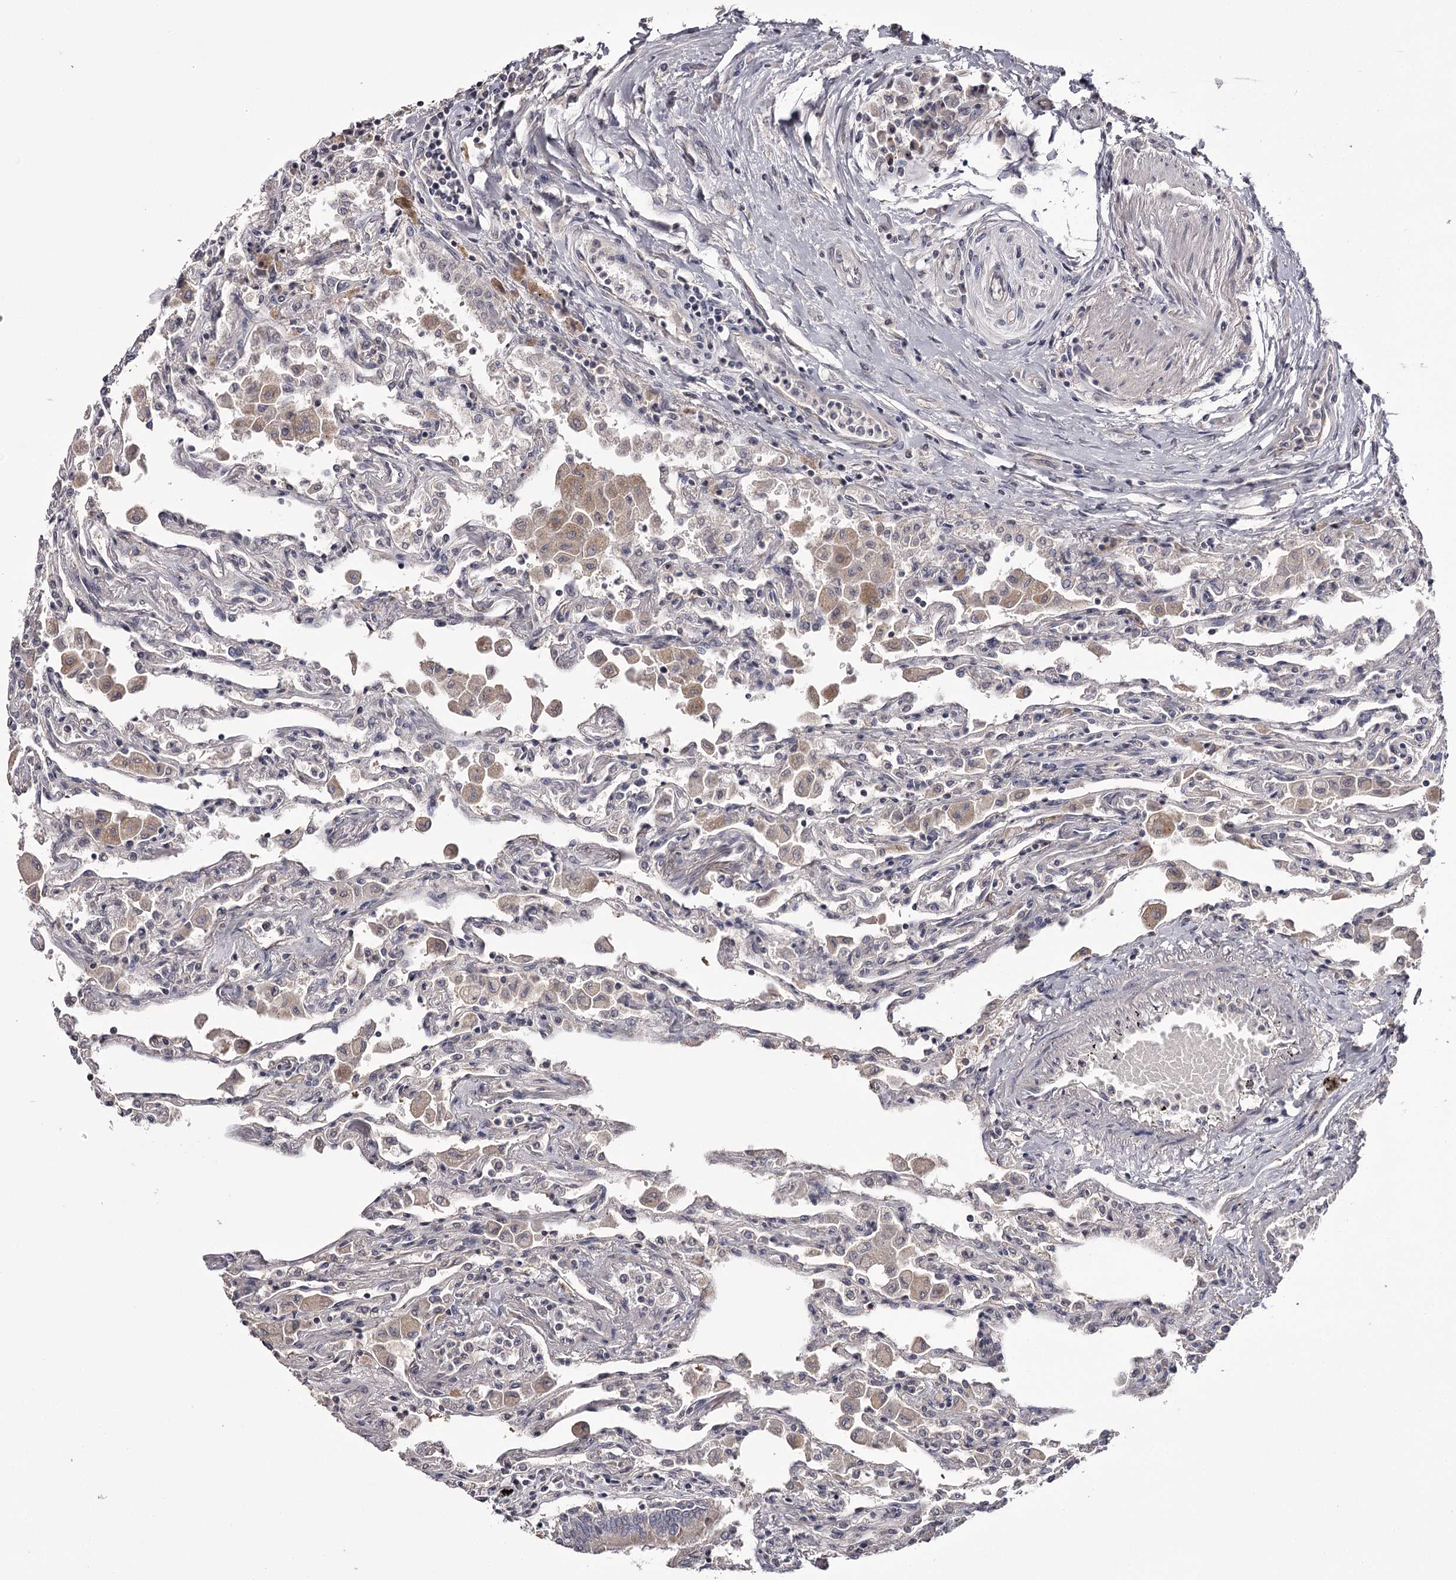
{"staining": {"intensity": "weak", "quantity": "<25%", "location": "cytoplasmic/membranous"}, "tissue": "lung", "cell_type": "Alveolar cells", "image_type": "normal", "snomed": [{"axis": "morphology", "description": "Normal tissue, NOS"}, {"axis": "topography", "description": "Bronchus"}, {"axis": "topography", "description": "Lung"}], "caption": "A micrograph of lung stained for a protein demonstrates no brown staining in alveolar cells.", "gene": "PRM2", "patient": {"sex": "female", "age": 49}}